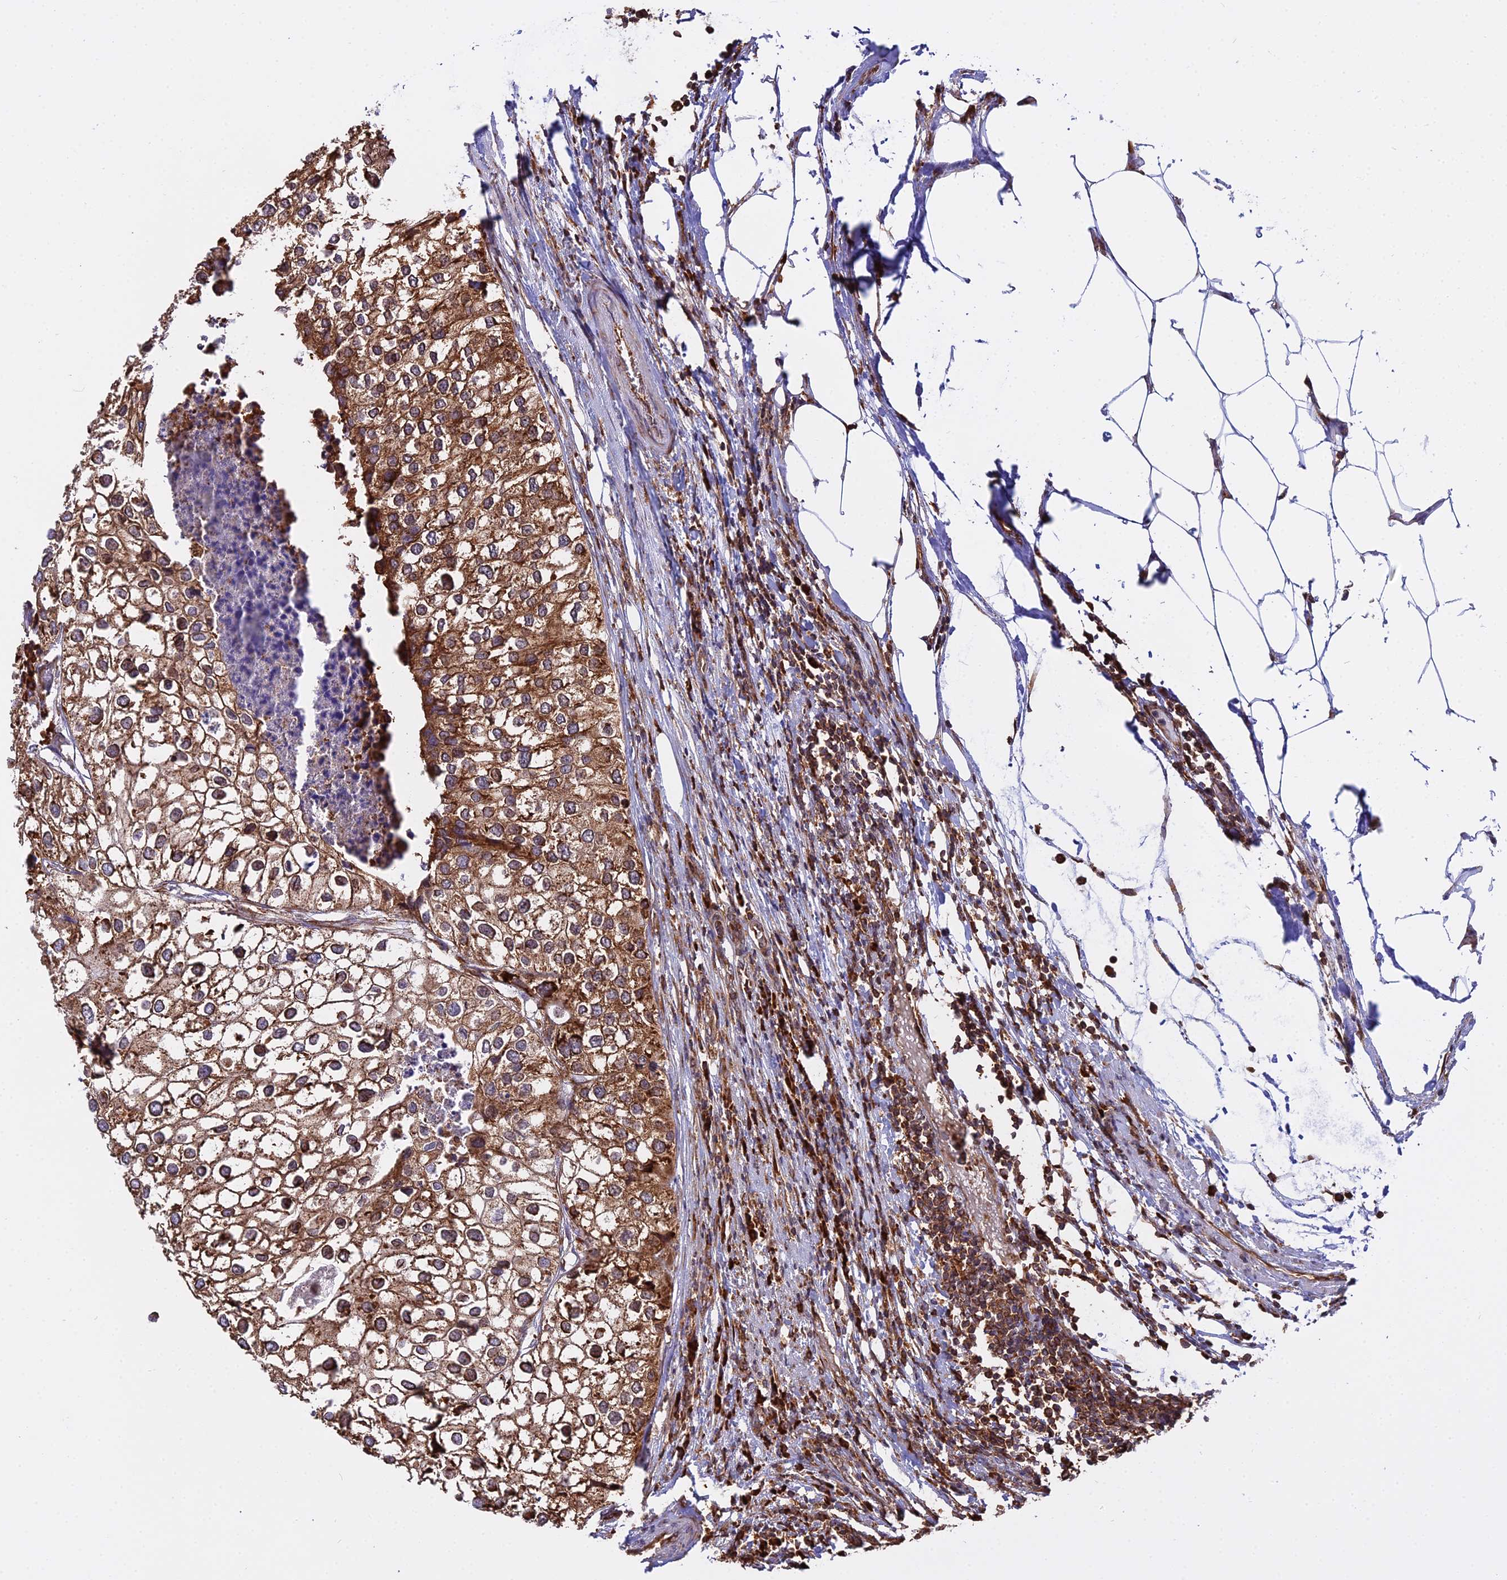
{"staining": {"intensity": "moderate", "quantity": ">75%", "location": "cytoplasmic/membranous"}, "tissue": "urothelial cancer", "cell_type": "Tumor cells", "image_type": "cancer", "snomed": [{"axis": "morphology", "description": "Urothelial carcinoma, High grade"}, {"axis": "topography", "description": "Urinary bladder"}], "caption": "Moderate cytoplasmic/membranous positivity for a protein is identified in about >75% of tumor cells of urothelial carcinoma (high-grade) using immunohistochemistry.", "gene": "RPL26", "patient": {"sex": "male", "age": 64}}